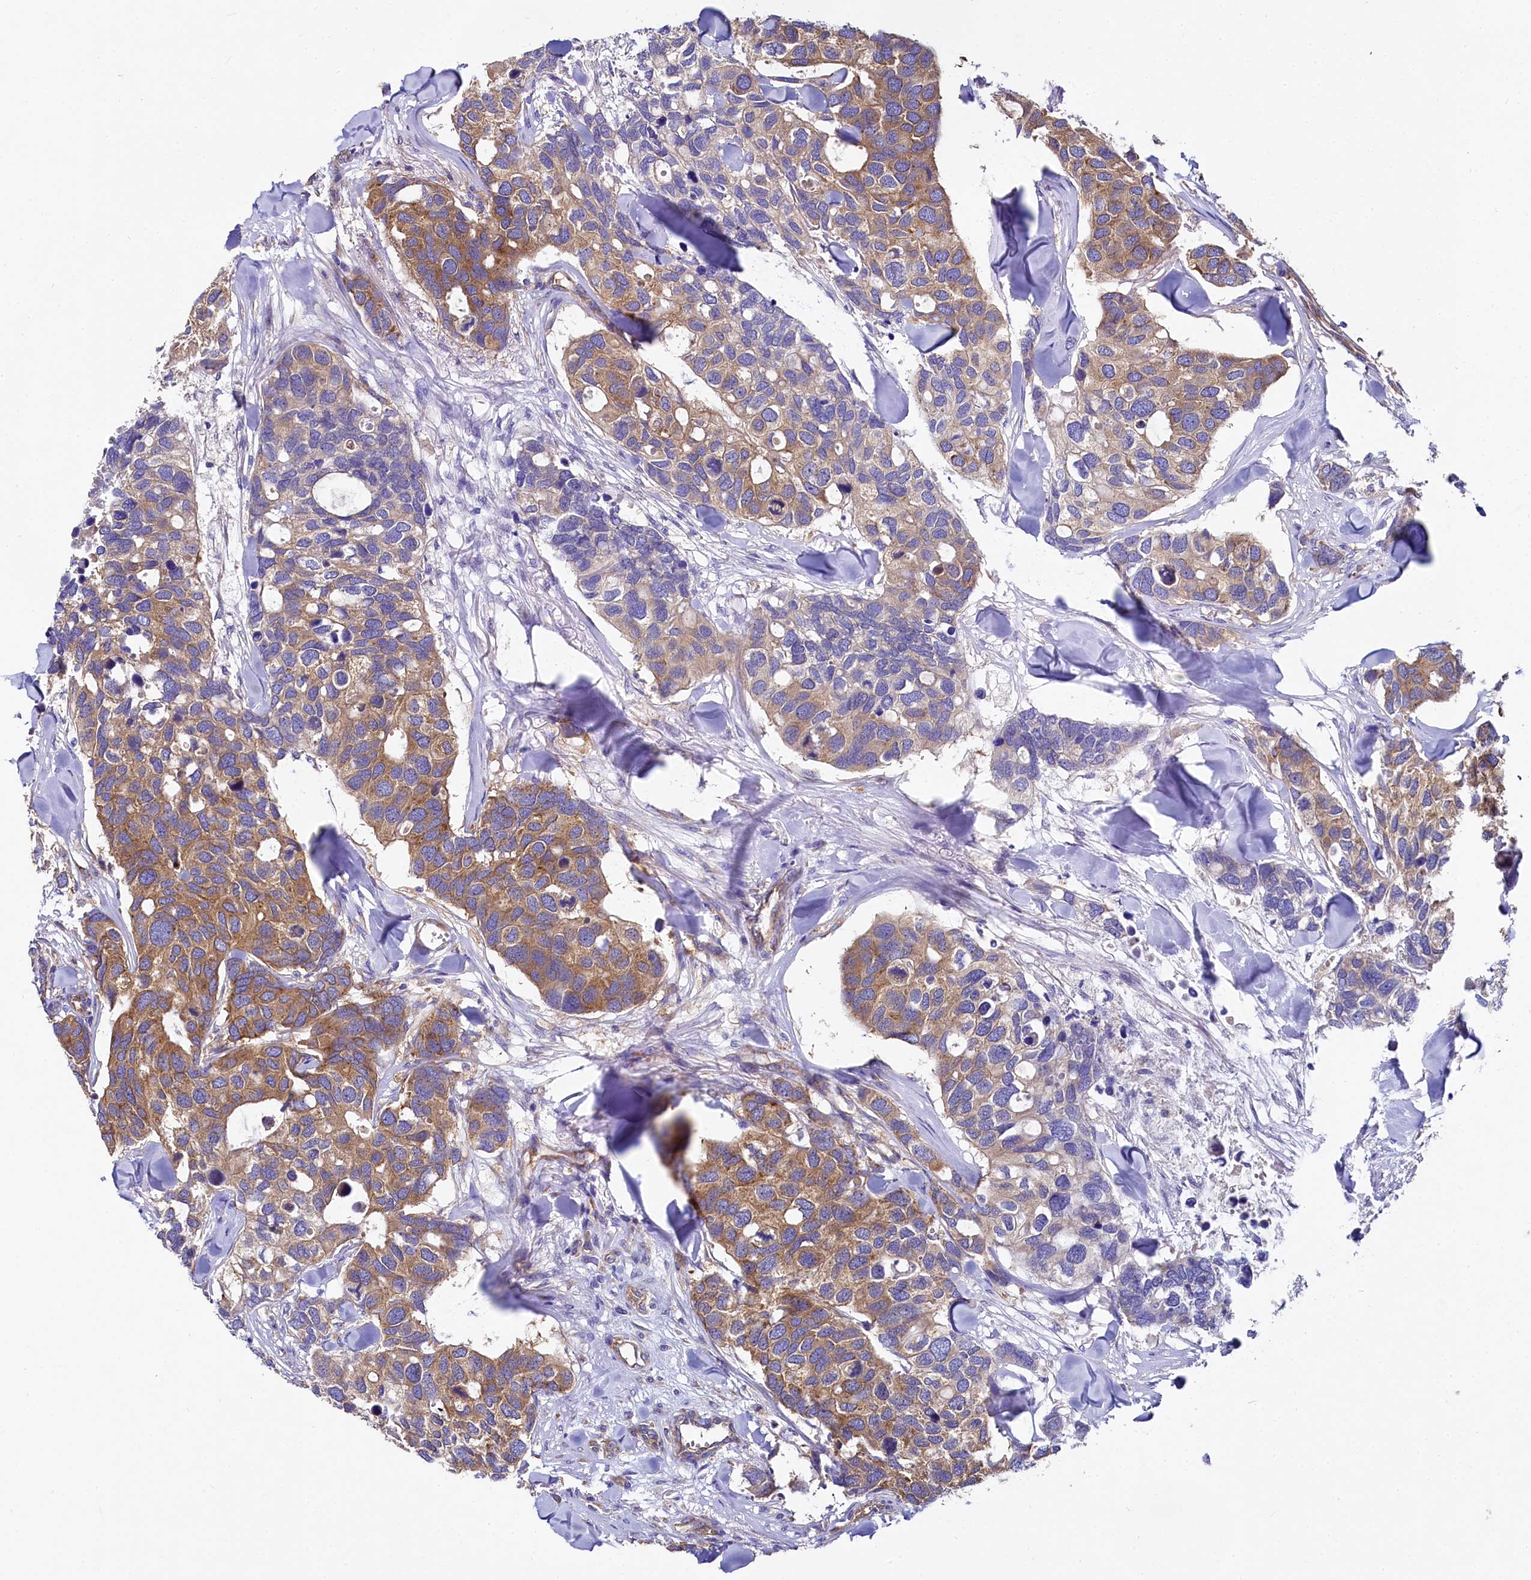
{"staining": {"intensity": "strong", "quantity": ">75%", "location": "cytoplasmic/membranous"}, "tissue": "breast cancer", "cell_type": "Tumor cells", "image_type": "cancer", "snomed": [{"axis": "morphology", "description": "Duct carcinoma"}, {"axis": "topography", "description": "Breast"}], "caption": "IHC micrograph of neoplastic tissue: human breast intraductal carcinoma stained using IHC shows high levels of strong protein expression localized specifically in the cytoplasmic/membranous of tumor cells, appearing as a cytoplasmic/membranous brown color.", "gene": "QARS1", "patient": {"sex": "female", "age": 83}}